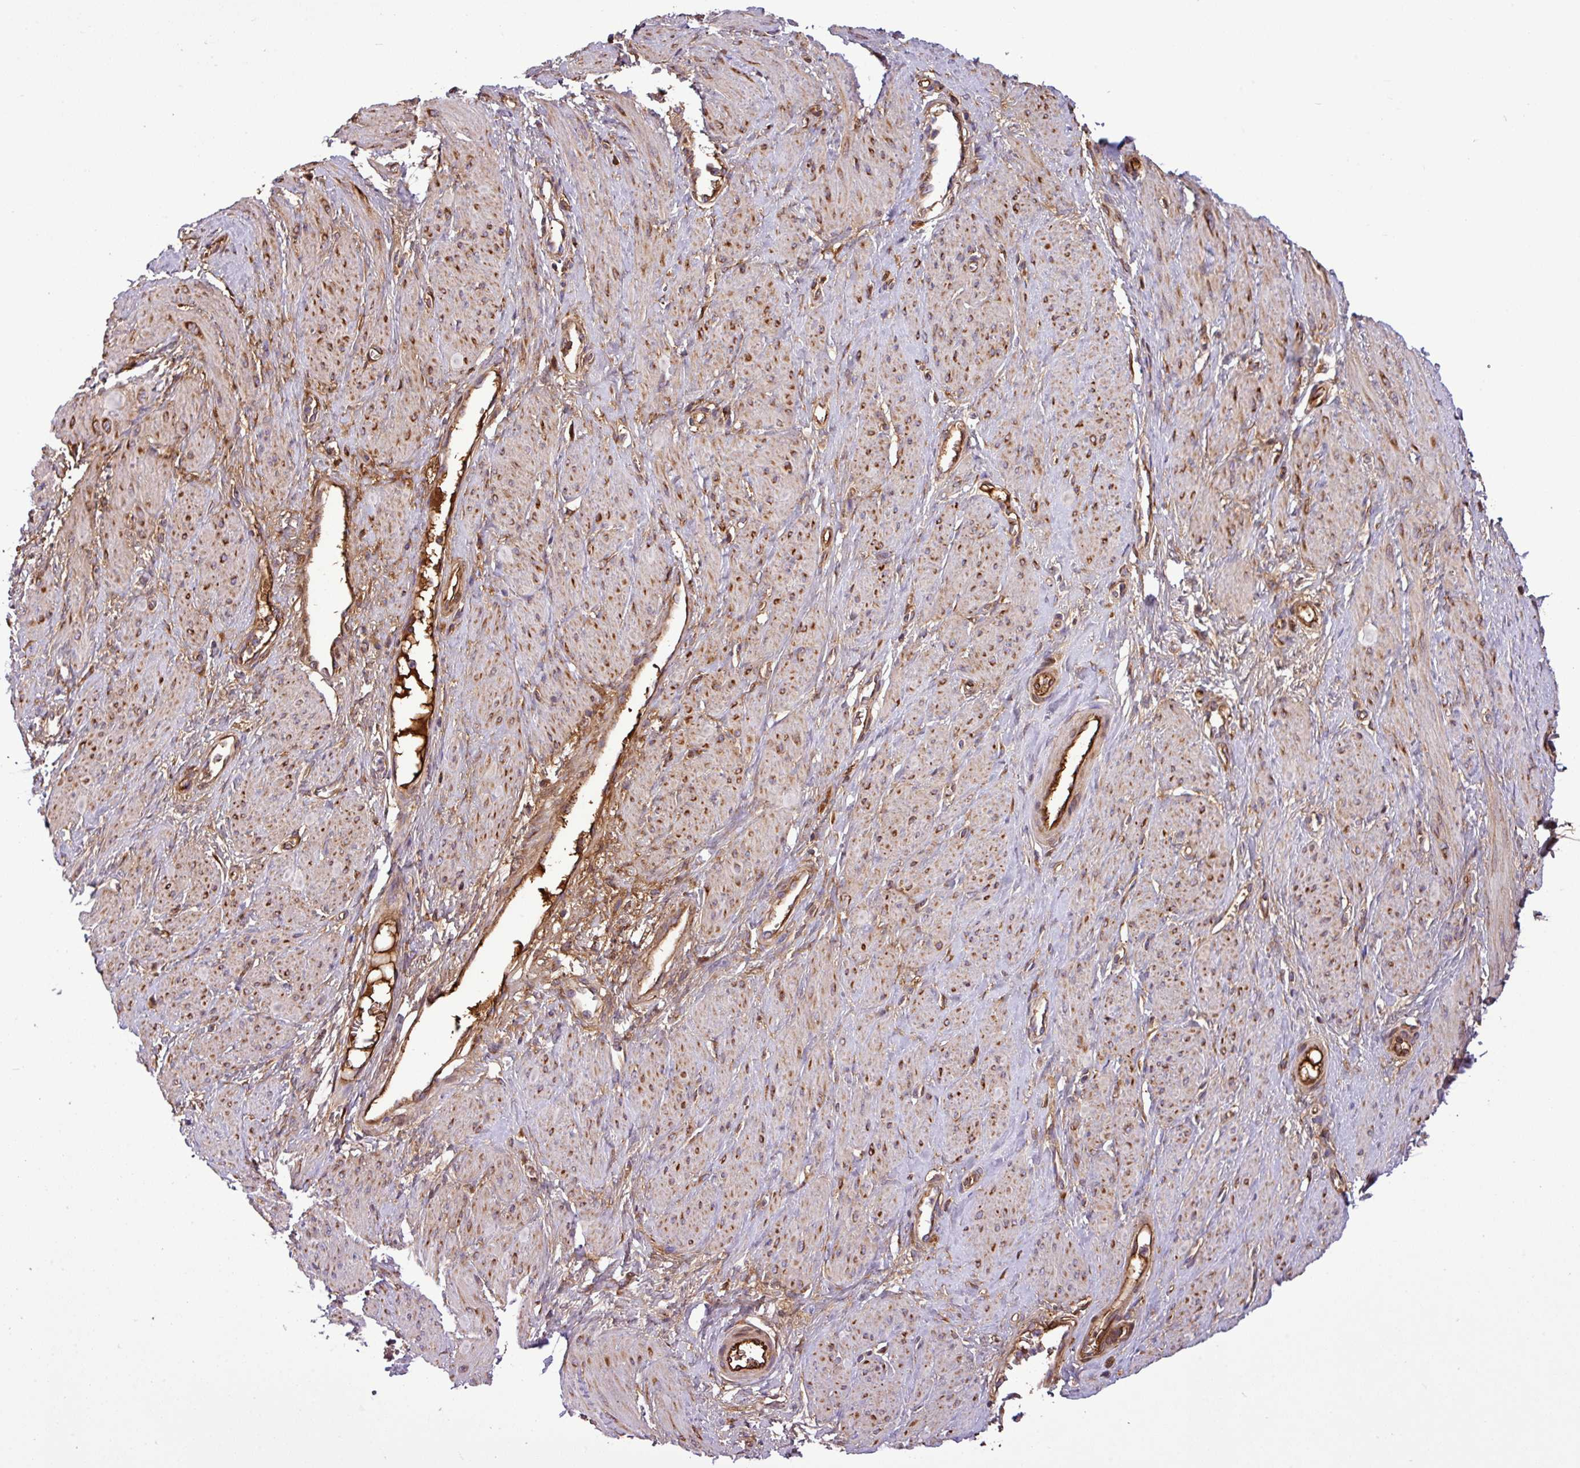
{"staining": {"intensity": "moderate", "quantity": ">75%", "location": "cytoplasmic/membranous"}, "tissue": "smooth muscle", "cell_type": "Smooth muscle cells", "image_type": "normal", "snomed": [{"axis": "morphology", "description": "Normal tissue, NOS"}, {"axis": "topography", "description": "Smooth muscle"}, {"axis": "topography", "description": "Uterus"}], "caption": "Immunohistochemistry micrograph of benign human smooth muscle stained for a protein (brown), which displays medium levels of moderate cytoplasmic/membranous expression in about >75% of smooth muscle cells.", "gene": "CWH43", "patient": {"sex": "female", "age": 39}}